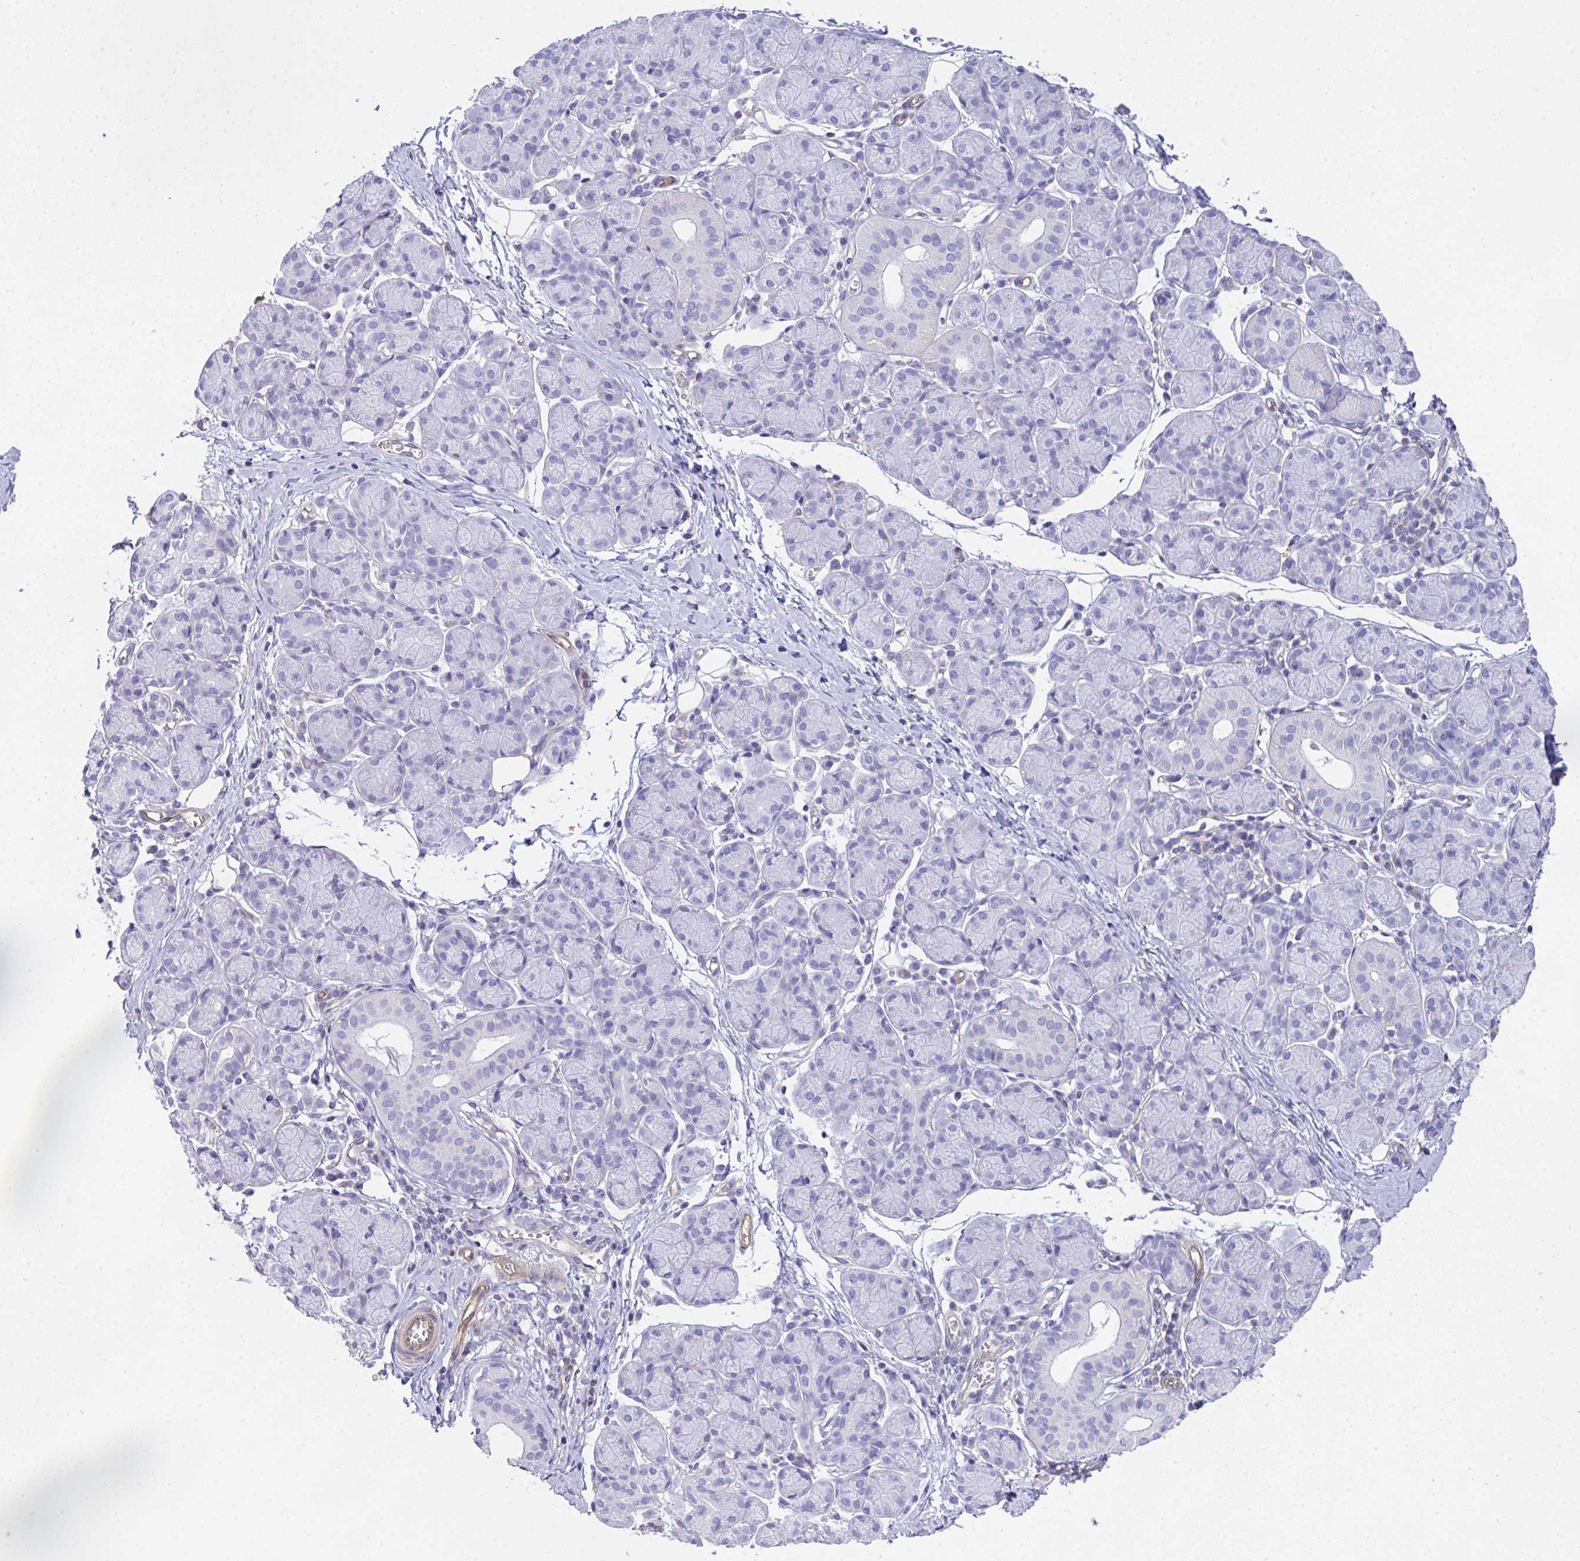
{"staining": {"intensity": "negative", "quantity": "none", "location": "none"}, "tissue": "salivary gland", "cell_type": "Glandular cells", "image_type": "normal", "snomed": [{"axis": "morphology", "description": "Normal tissue, NOS"}, {"axis": "morphology", "description": "Inflammation, NOS"}, {"axis": "topography", "description": "Lymph node"}, {"axis": "topography", "description": "Salivary gland"}], "caption": "IHC photomicrograph of normal salivary gland: human salivary gland stained with DAB (3,3'-diaminobenzidine) exhibits no significant protein positivity in glandular cells.", "gene": "TNFAIP8", "patient": {"sex": "male", "age": 3}}